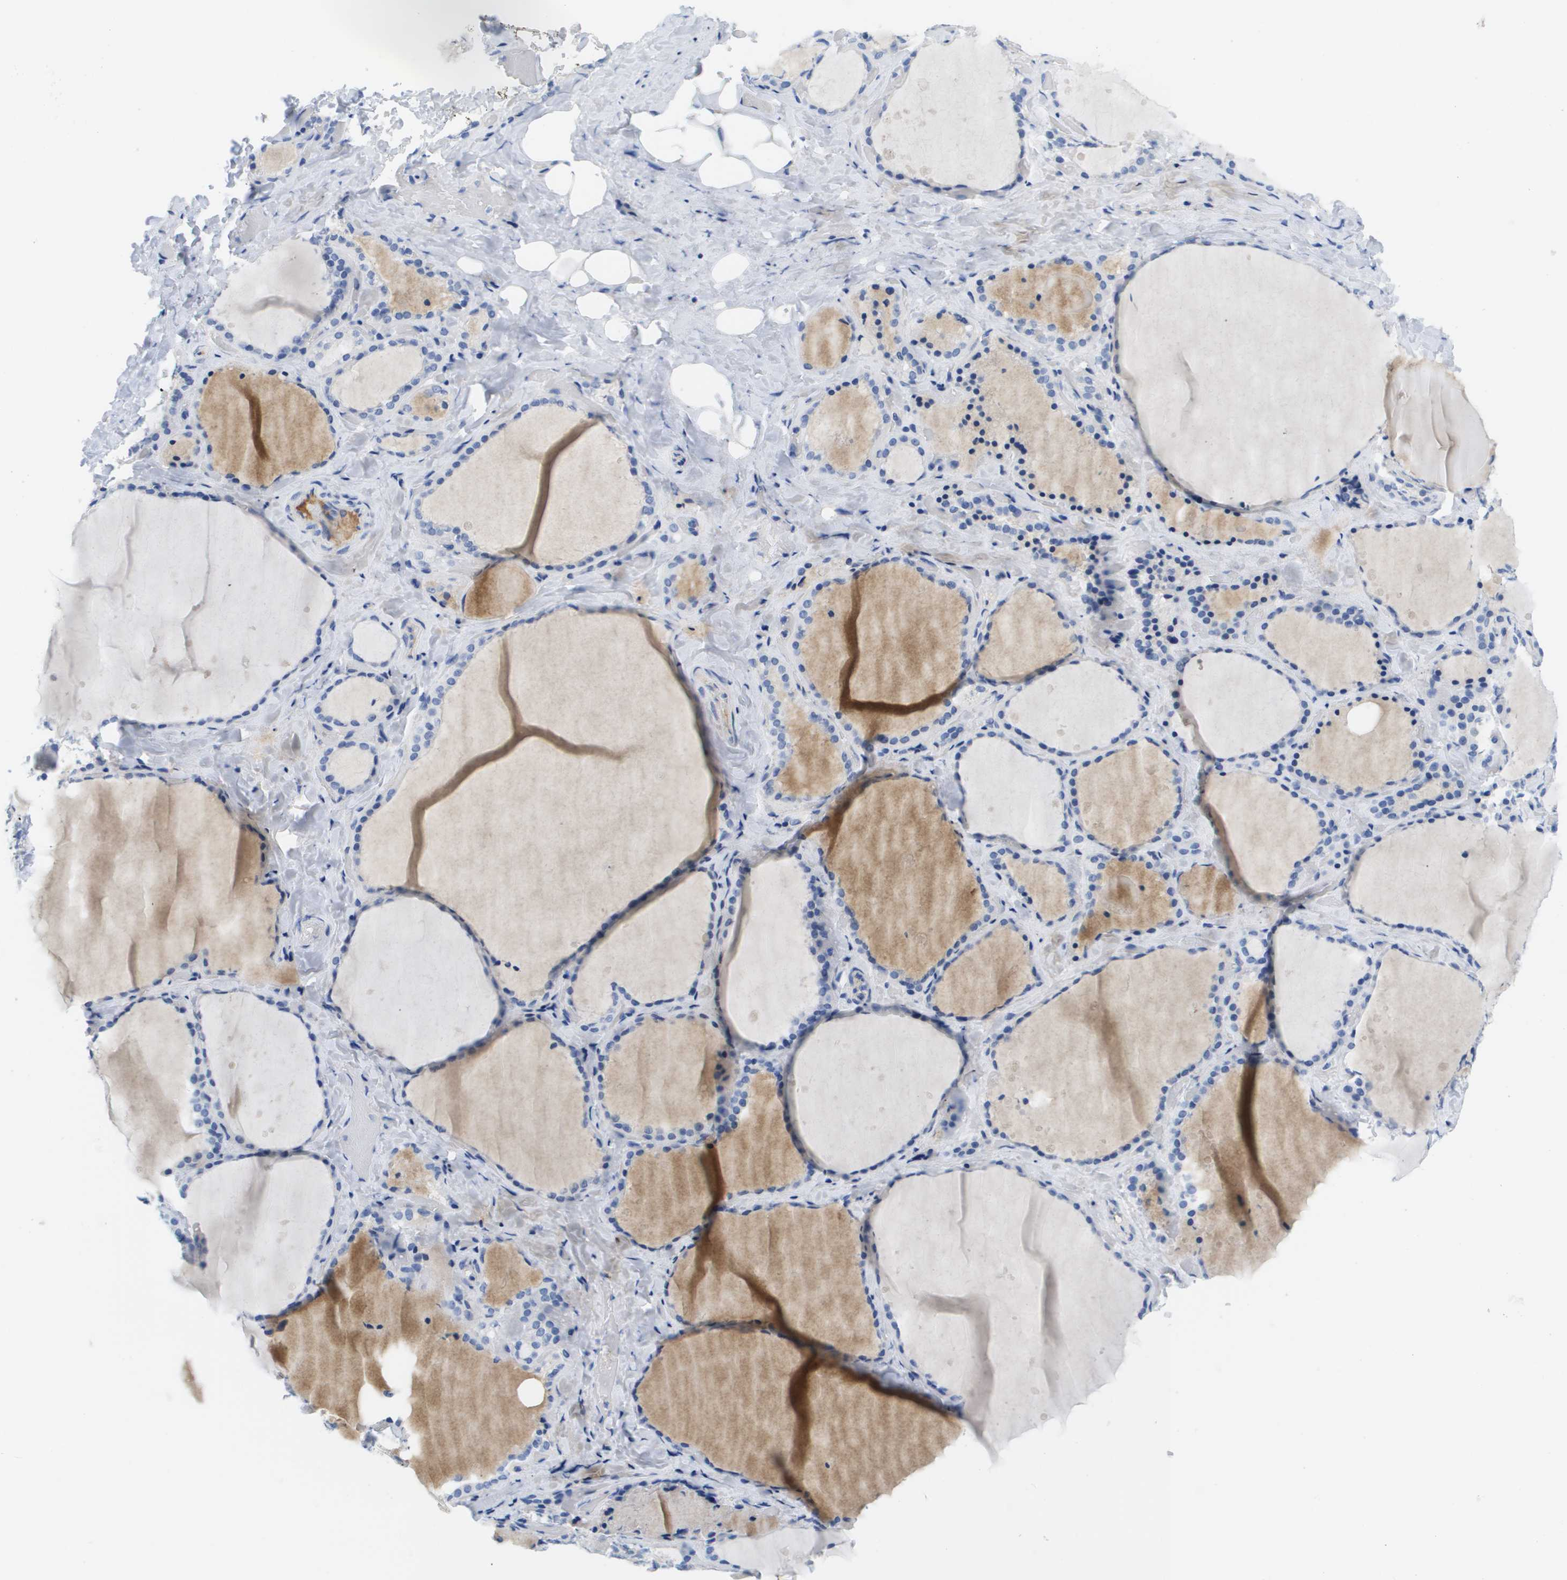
{"staining": {"intensity": "negative", "quantity": "none", "location": "none"}, "tissue": "thyroid gland", "cell_type": "Glandular cells", "image_type": "normal", "snomed": [{"axis": "morphology", "description": "Normal tissue, NOS"}, {"axis": "topography", "description": "Thyroid gland"}], "caption": "This is an IHC micrograph of normal human thyroid gland. There is no positivity in glandular cells.", "gene": "APOA1", "patient": {"sex": "female", "age": 44}}